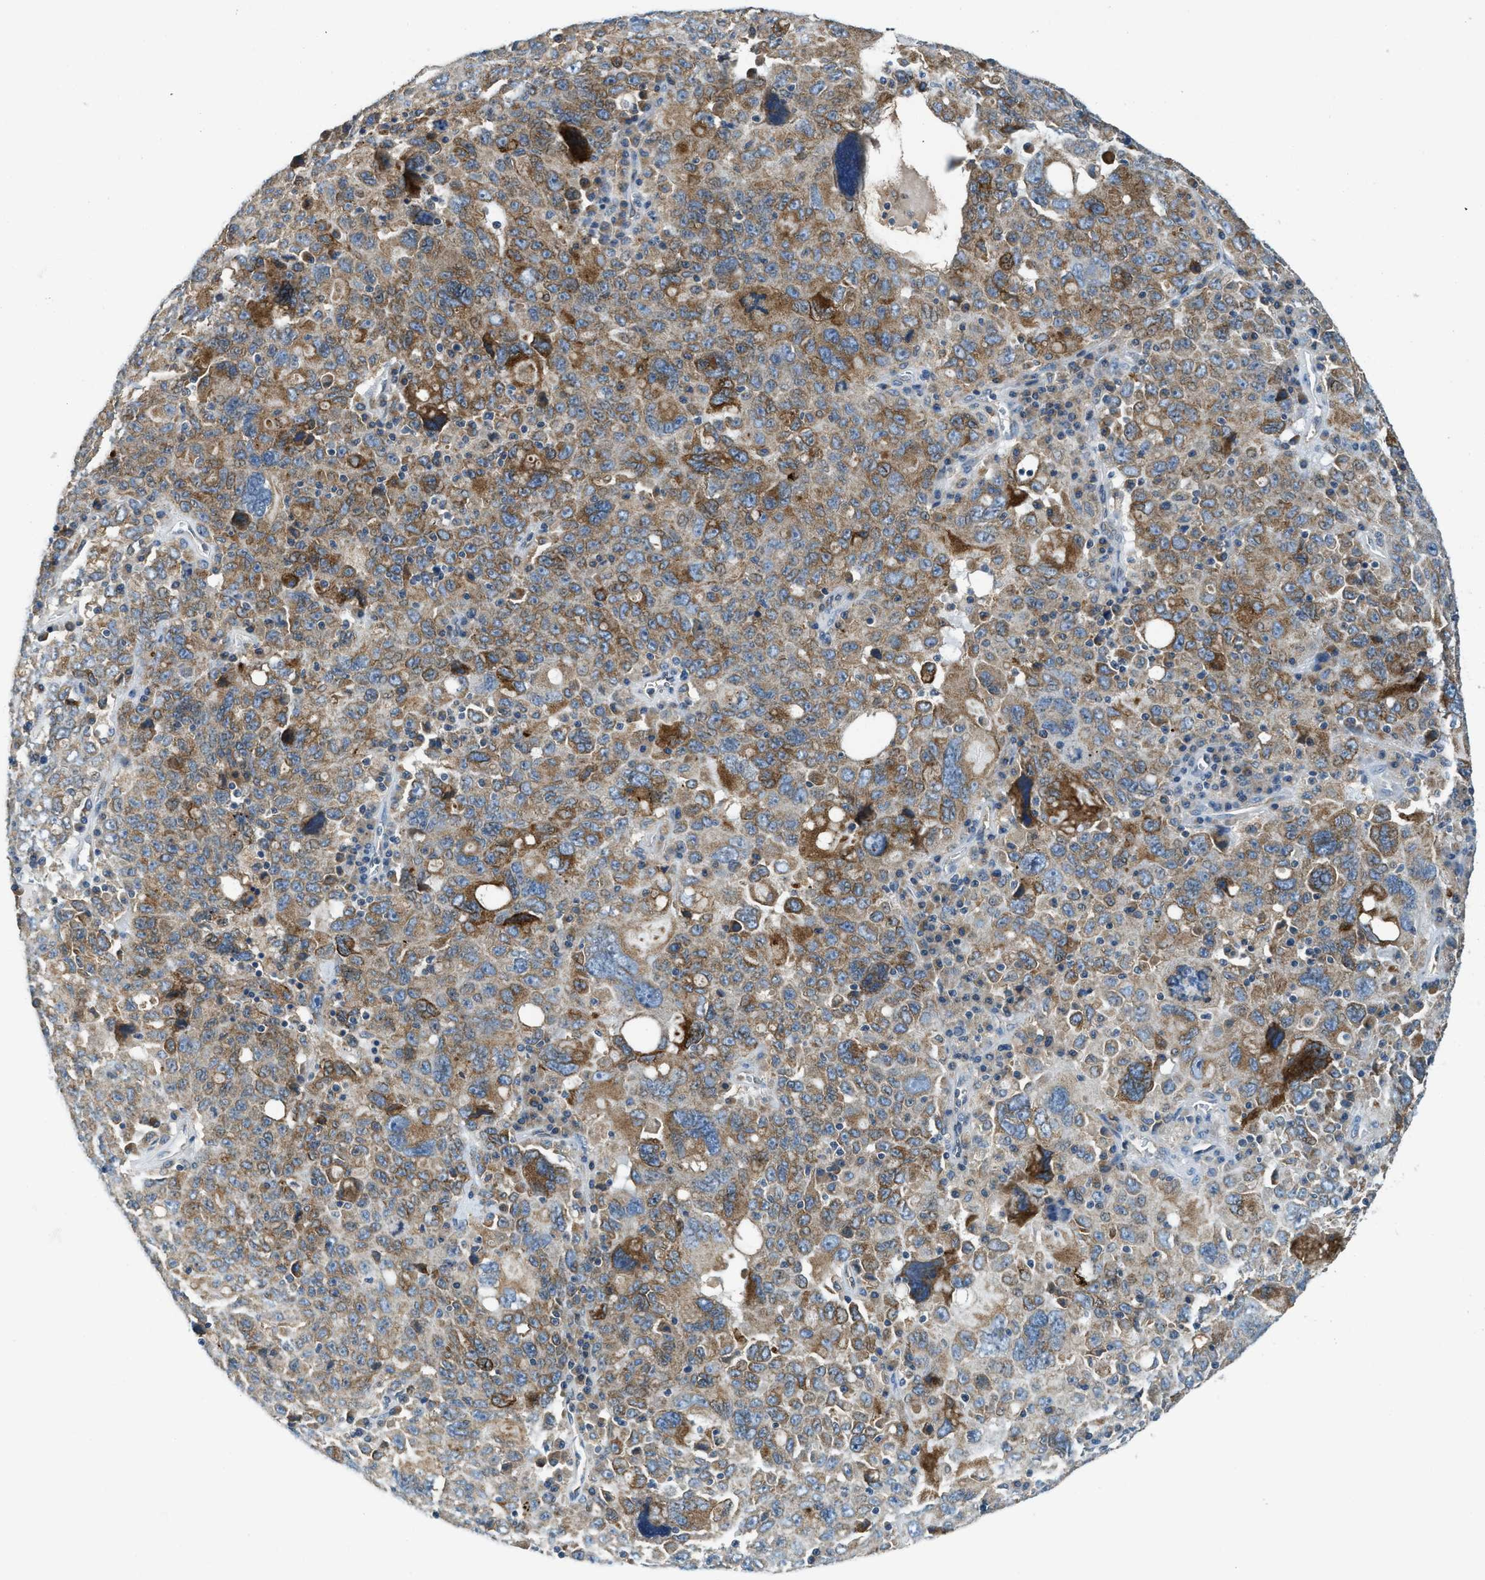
{"staining": {"intensity": "moderate", "quantity": ">75%", "location": "cytoplasmic/membranous"}, "tissue": "ovarian cancer", "cell_type": "Tumor cells", "image_type": "cancer", "snomed": [{"axis": "morphology", "description": "Carcinoma, endometroid"}, {"axis": "topography", "description": "Ovary"}], "caption": "Ovarian cancer (endometroid carcinoma) stained with a protein marker reveals moderate staining in tumor cells.", "gene": "BCAP31", "patient": {"sex": "female", "age": 62}}